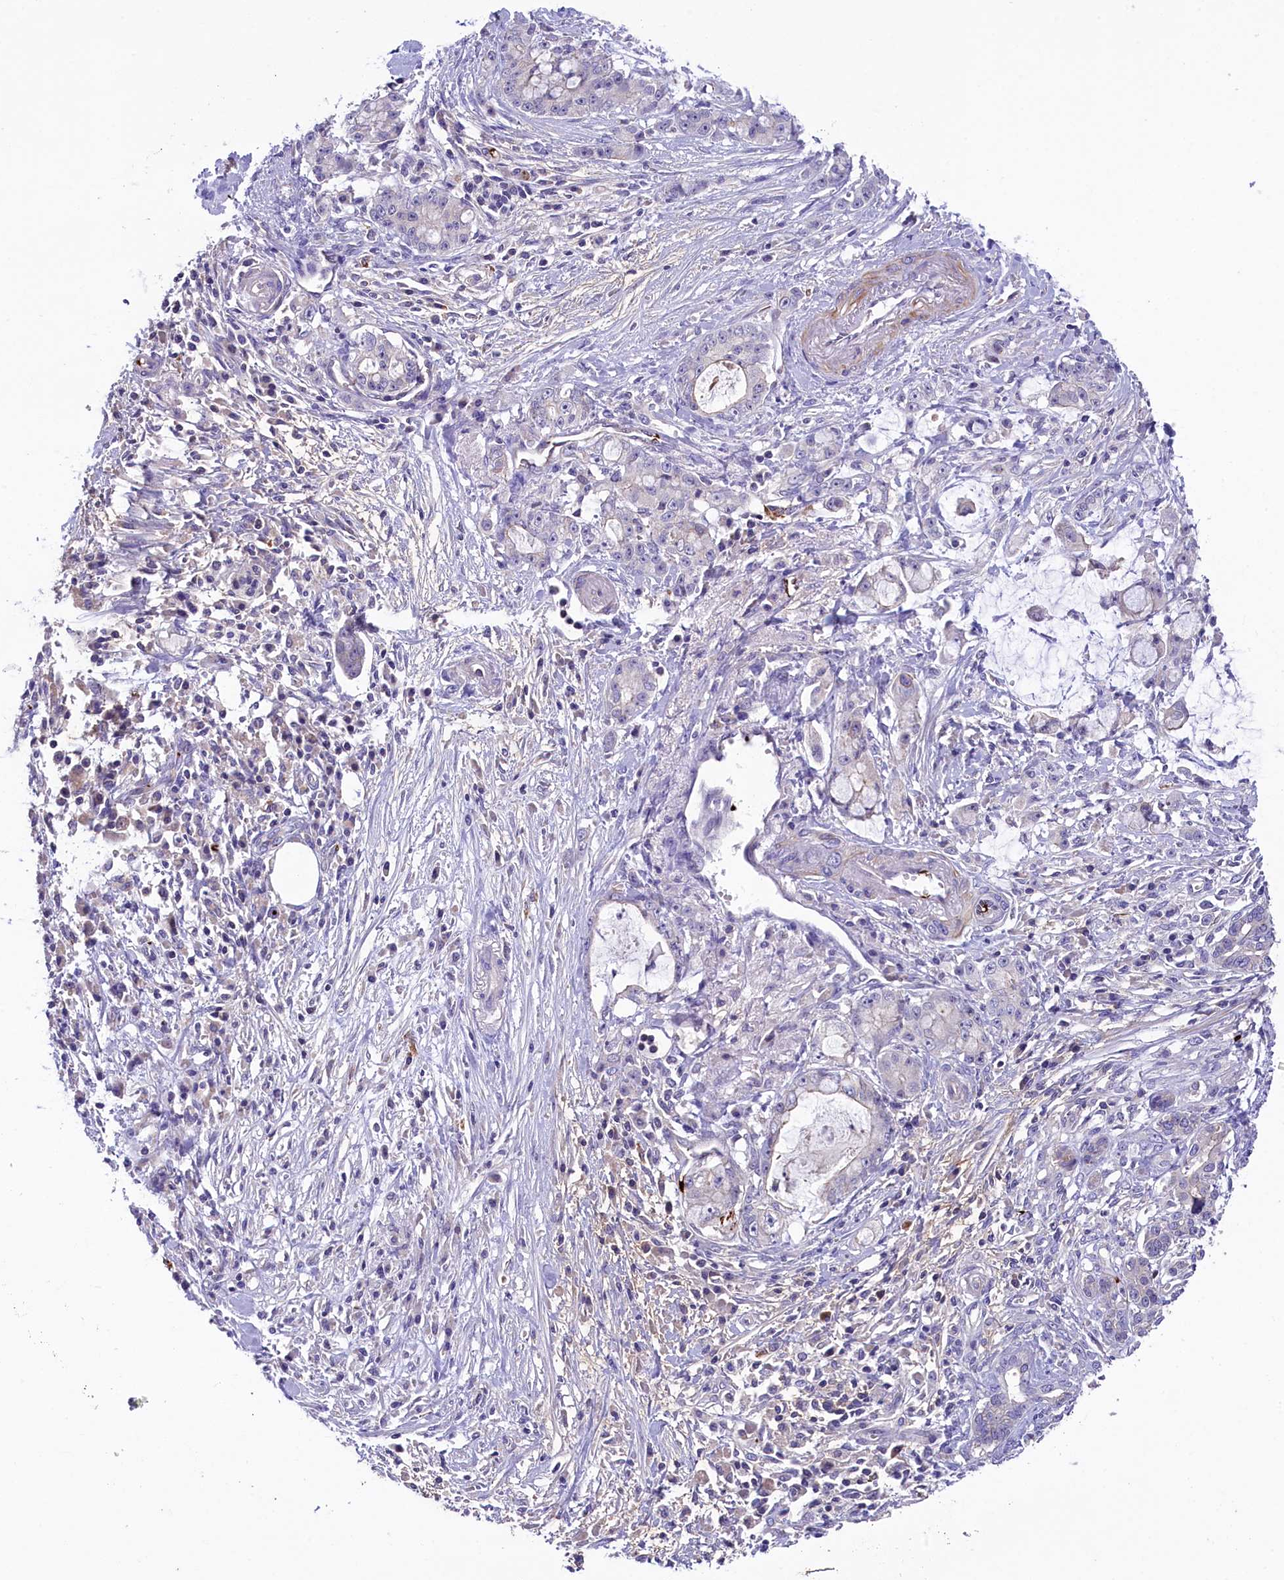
{"staining": {"intensity": "negative", "quantity": "none", "location": "none"}, "tissue": "pancreatic cancer", "cell_type": "Tumor cells", "image_type": "cancer", "snomed": [{"axis": "morphology", "description": "Adenocarcinoma, NOS"}, {"axis": "topography", "description": "Pancreas"}], "caption": "Tumor cells are negative for protein expression in human pancreatic cancer.", "gene": "HEATR3", "patient": {"sex": "female", "age": 73}}